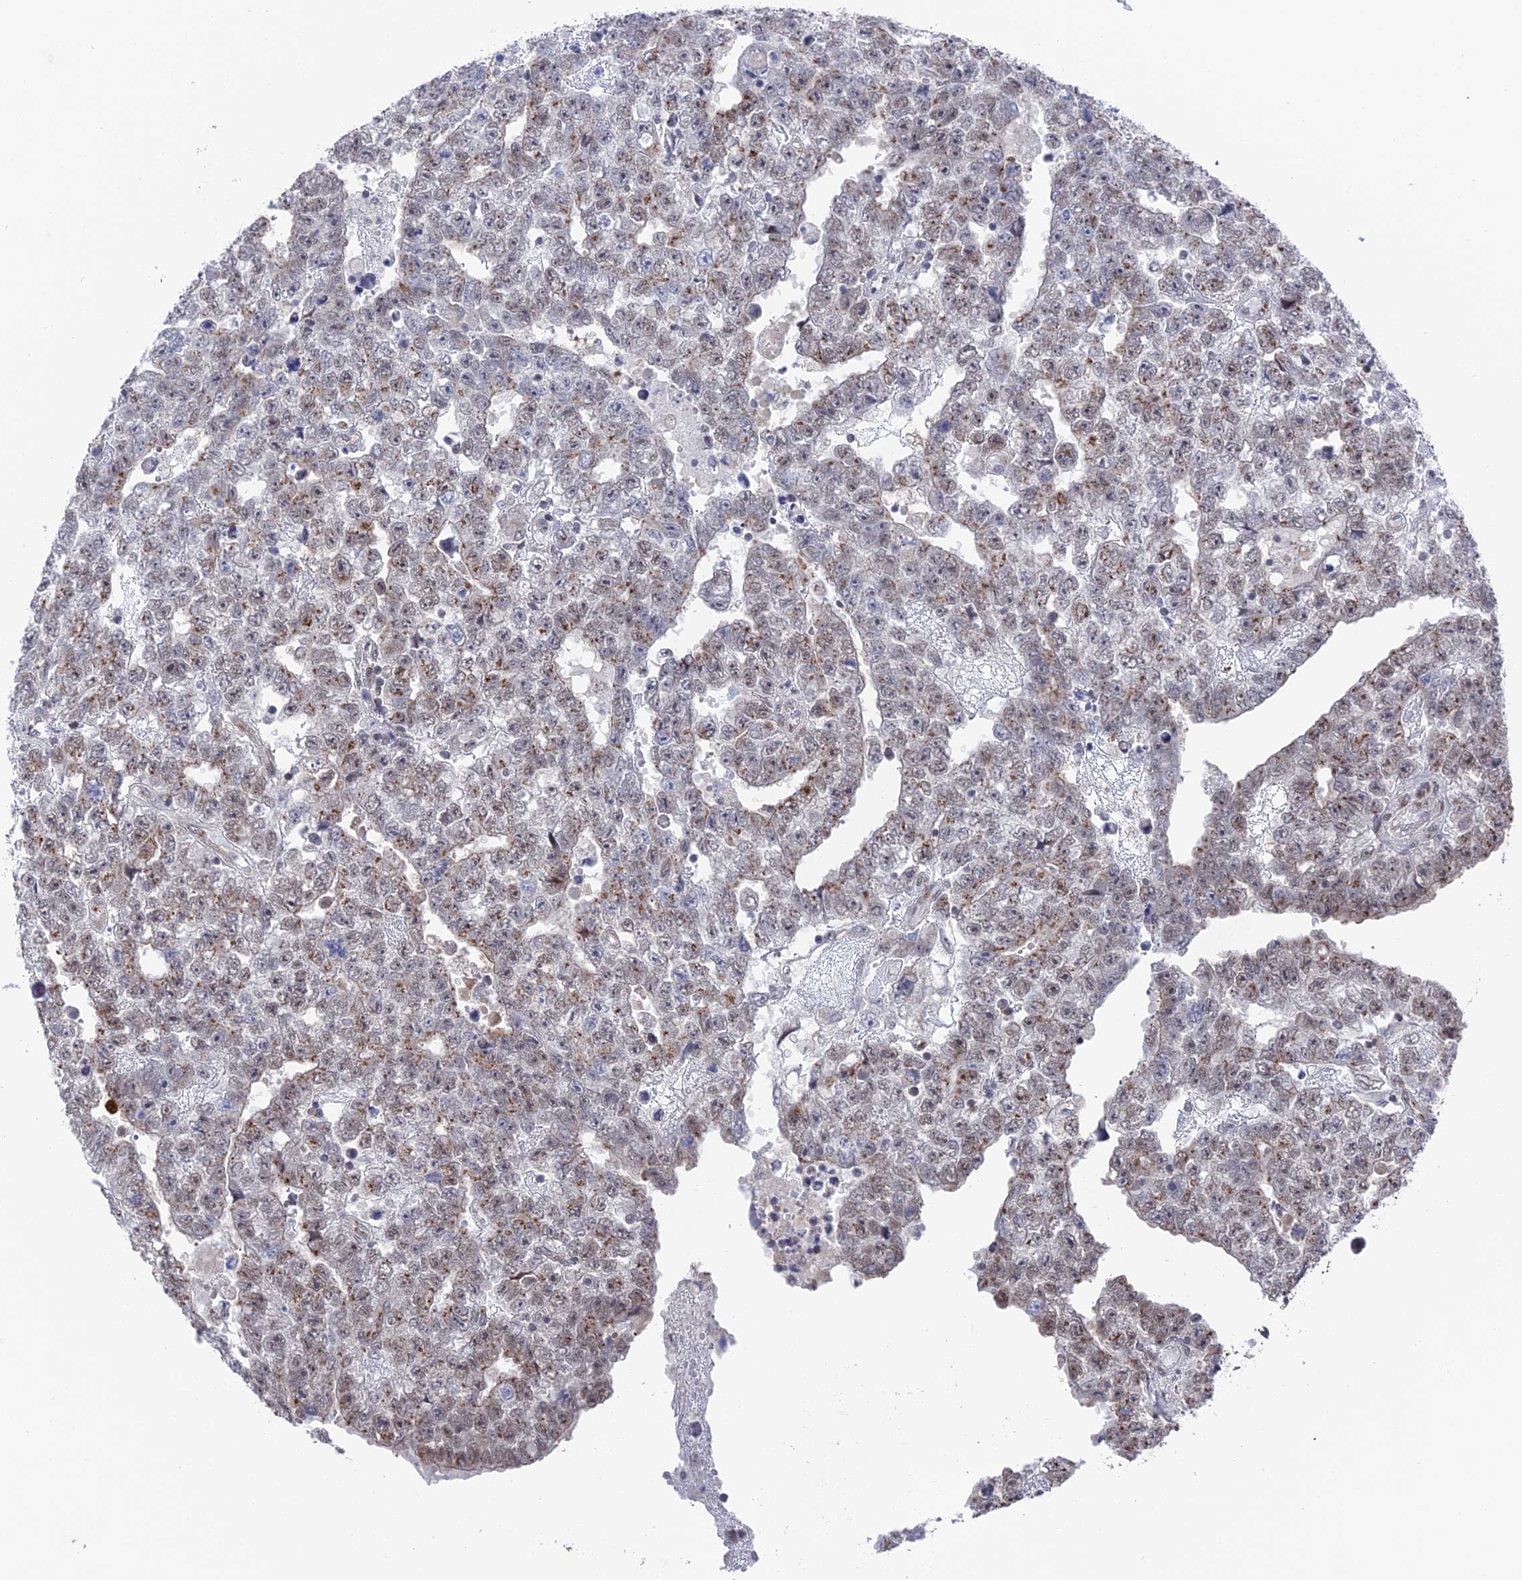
{"staining": {"intensity": "moderate", "quantity": "25%-75%", "location": "cytoplasmic/membranous"}, "tissue": "testis cancer", "cell_type": "Tumor cells", "image_type": "cancer", "snomed": [{"axis": "morphology", "description": "Carcinoma, Embryonal, NOS"}, {"axis": "topography", "description": "Testis"}], "caption": "Moderate cytoplasmic/membranous protein expression is identified in approximately 25%-75% of tumor cells in testis cancer (embryonal carcinoma).", "gene": "FHIP2A", "patient": {"sex": "male", "age": 25}}